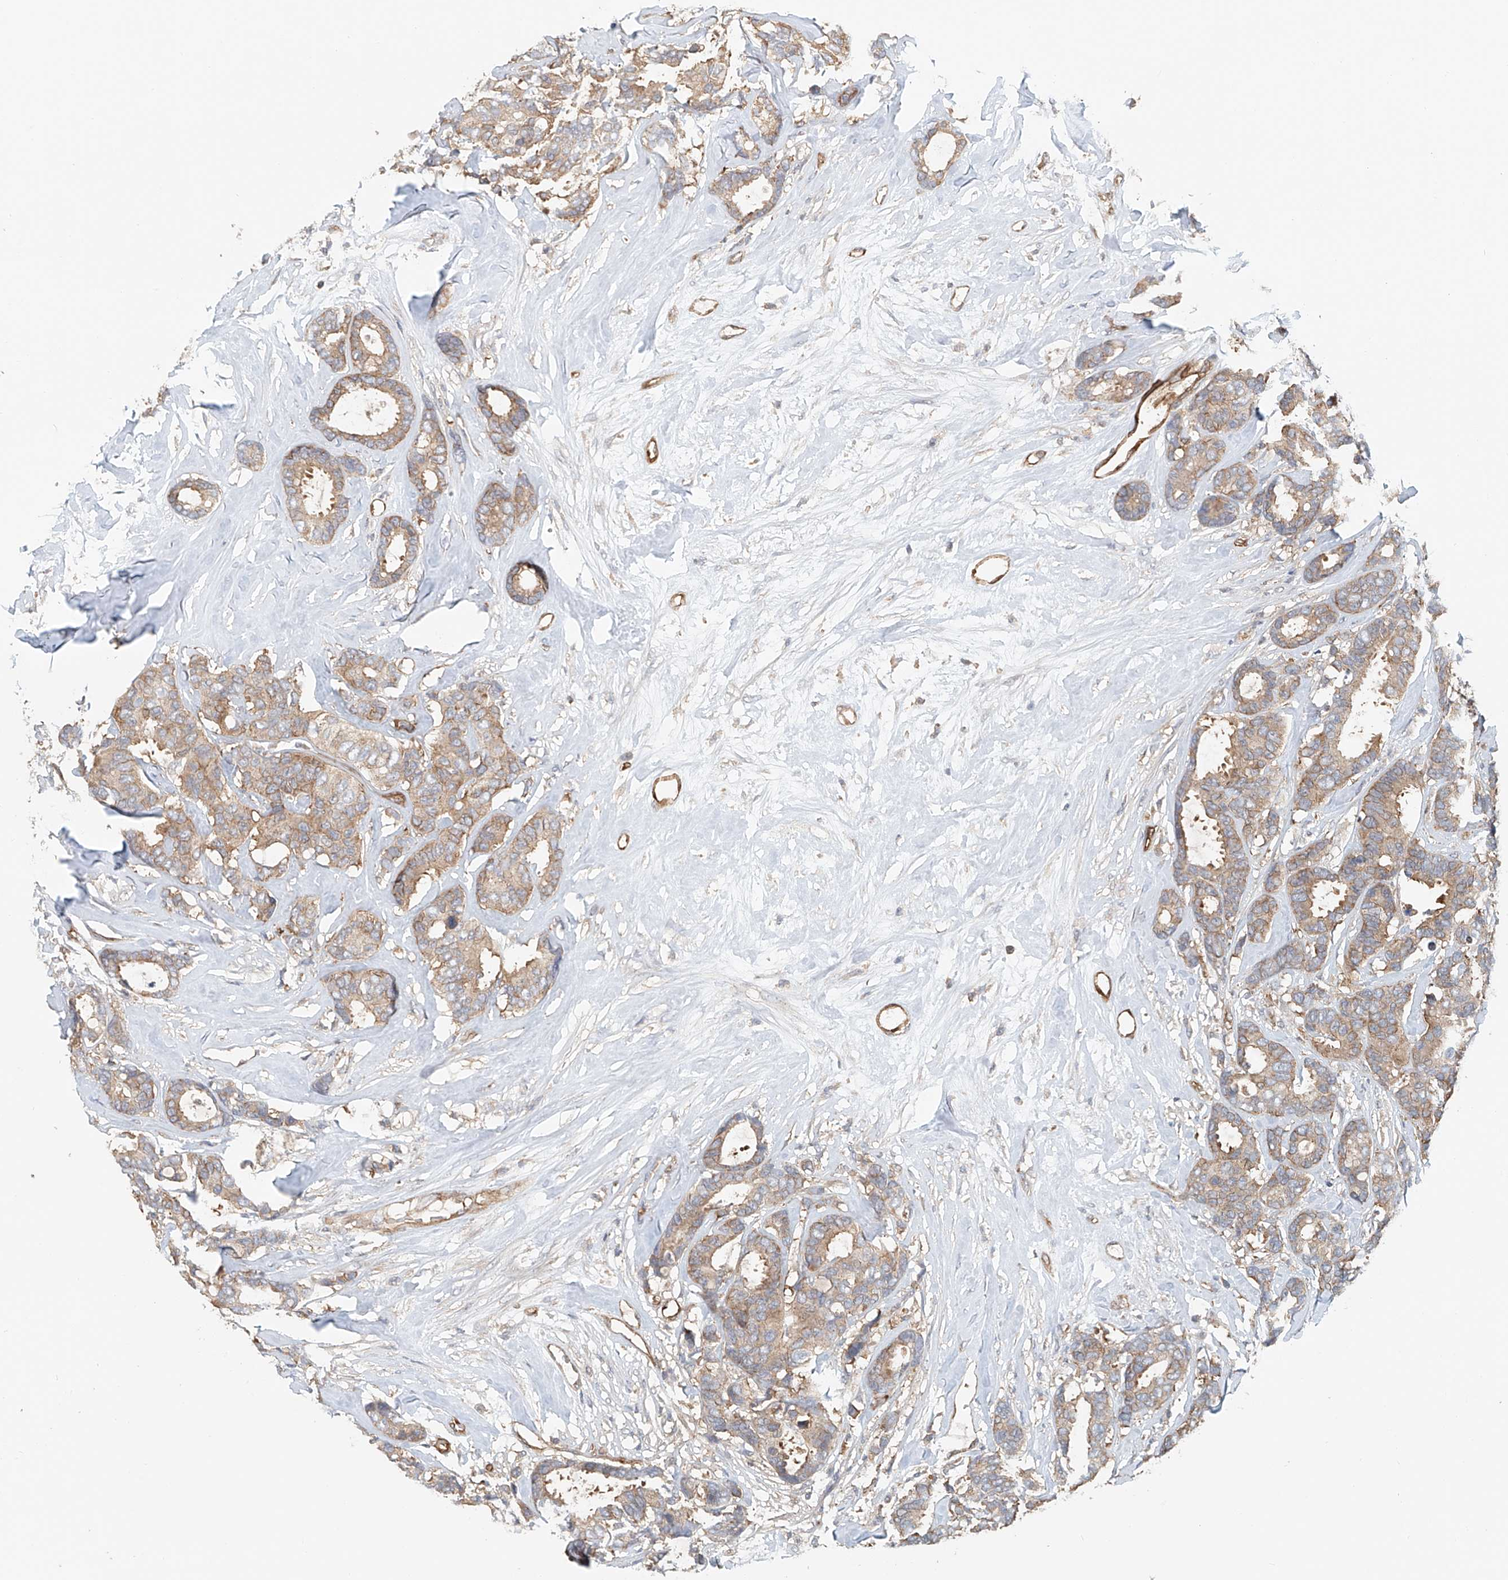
{"staining": {"intensity": "weak", "quantity": ">75%", "location": "cytoplasmic/membranous"}, "tissue": "breast cancer", "cell_type": "Tumor cells", "image_type": "cancer", "snomed": [{"axis": "morphology", "description": "Duct carcinoma"}, {"axis": "topography", "description": "Breast"}], "caption": "Human breast cancer (invasive ductal carcinoma) stained with a brown dye demonstrates weak cytoplasmic/membranous positive staining in approximately >75% of tumor cells.", "gene": "FRYL", "patient": {"sex": "female", "age": 87}}